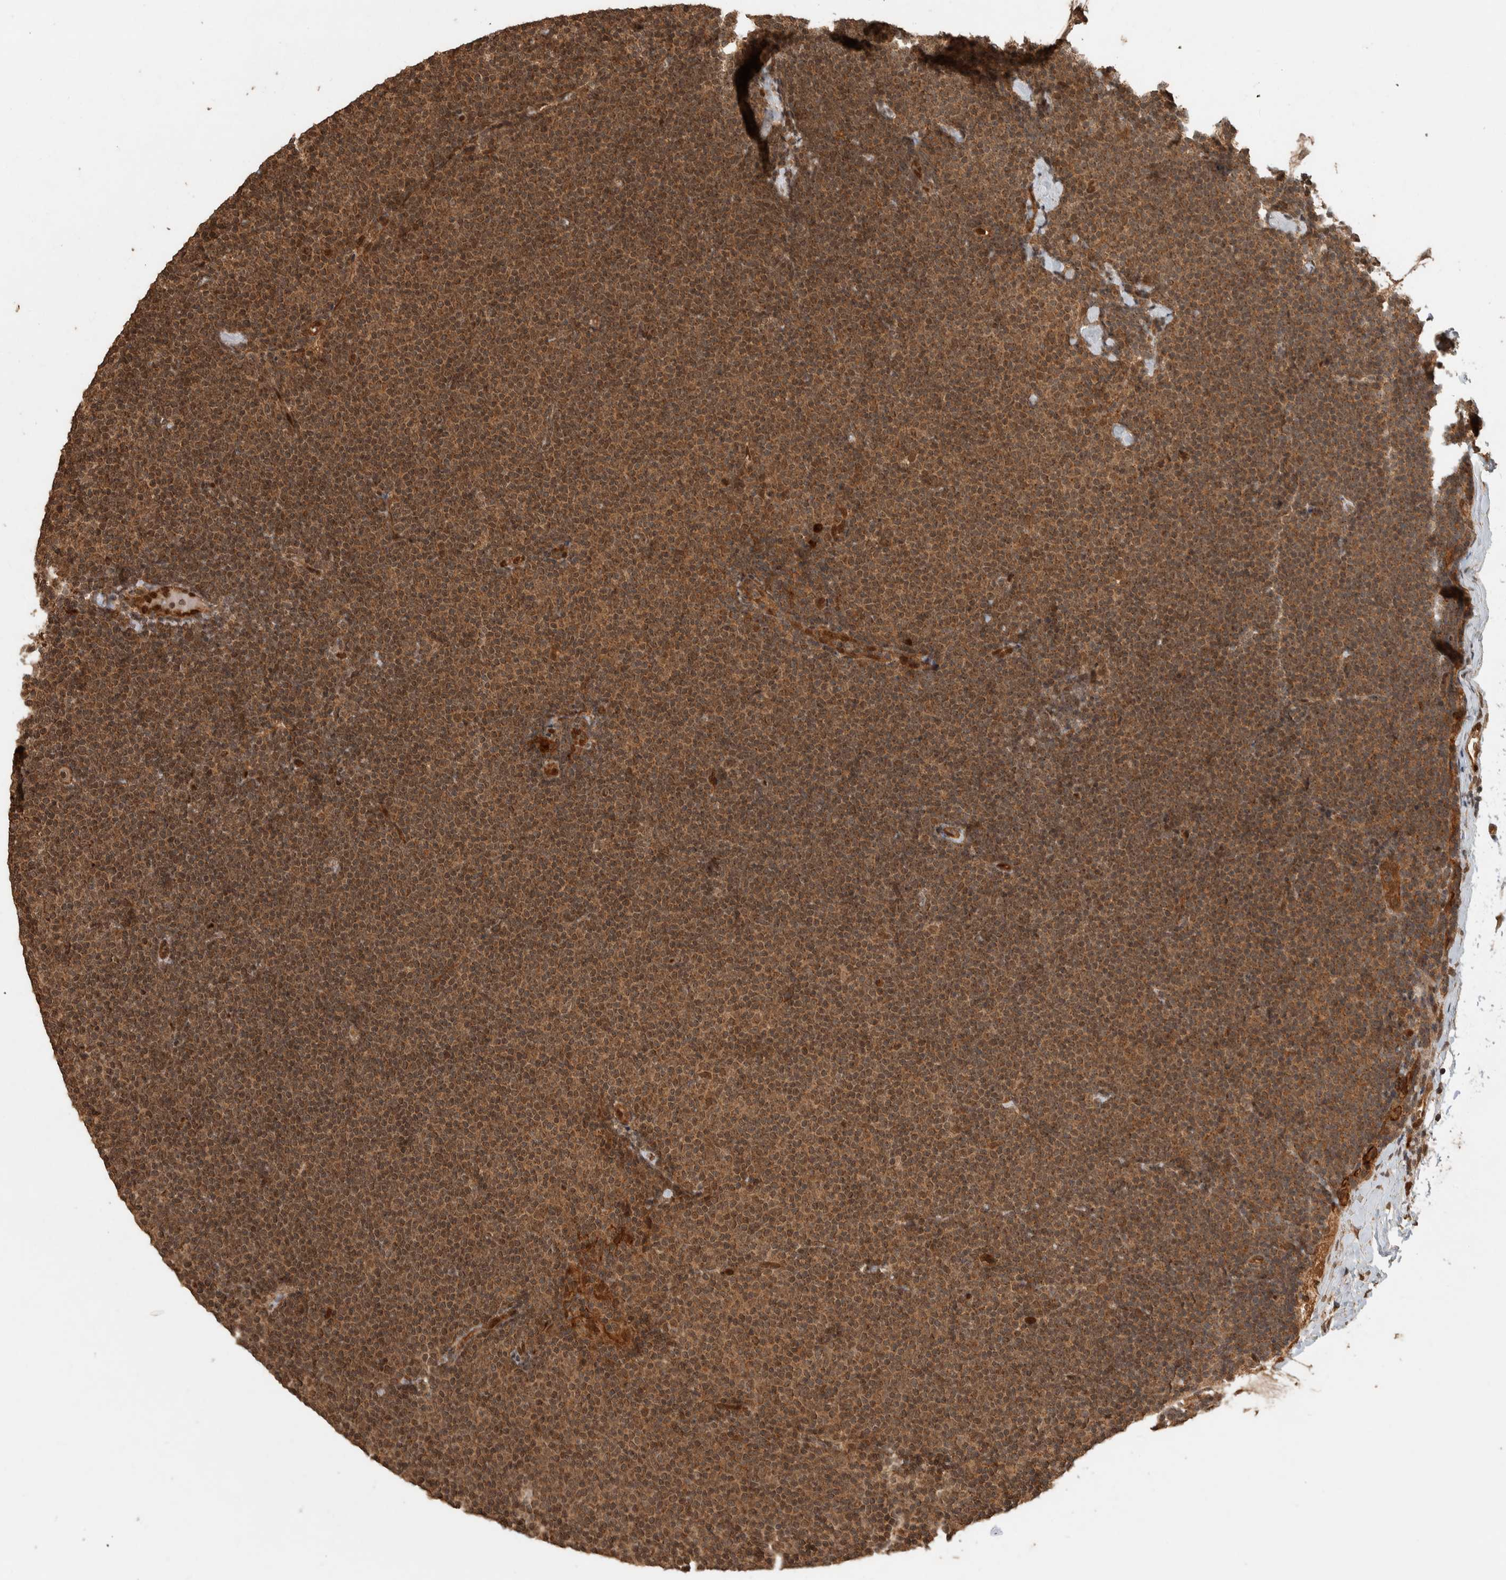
{"staining": {"intensity": "moderate", "quantity": ">75%", "location": "cytoplasmic/membranous"}, "tissue": "lymphoma", "cell_type": "Tumor cells", "image_type": "cancer", "snomed": [{"axis": "morphology", "description": "Malignant lymphoma, non-Hodgkin's type, Low grade"}, {"axis": "topography", "description": "Lymph node"}], "caption": "Approximately >75% of tumor cells in lymphoma display moderate cytoplasmic/membranous protein expression as visualized by brown immunohistochemical staining.", "gene": "CNTROB", "patient": {"sex": "female", "age": 53}}